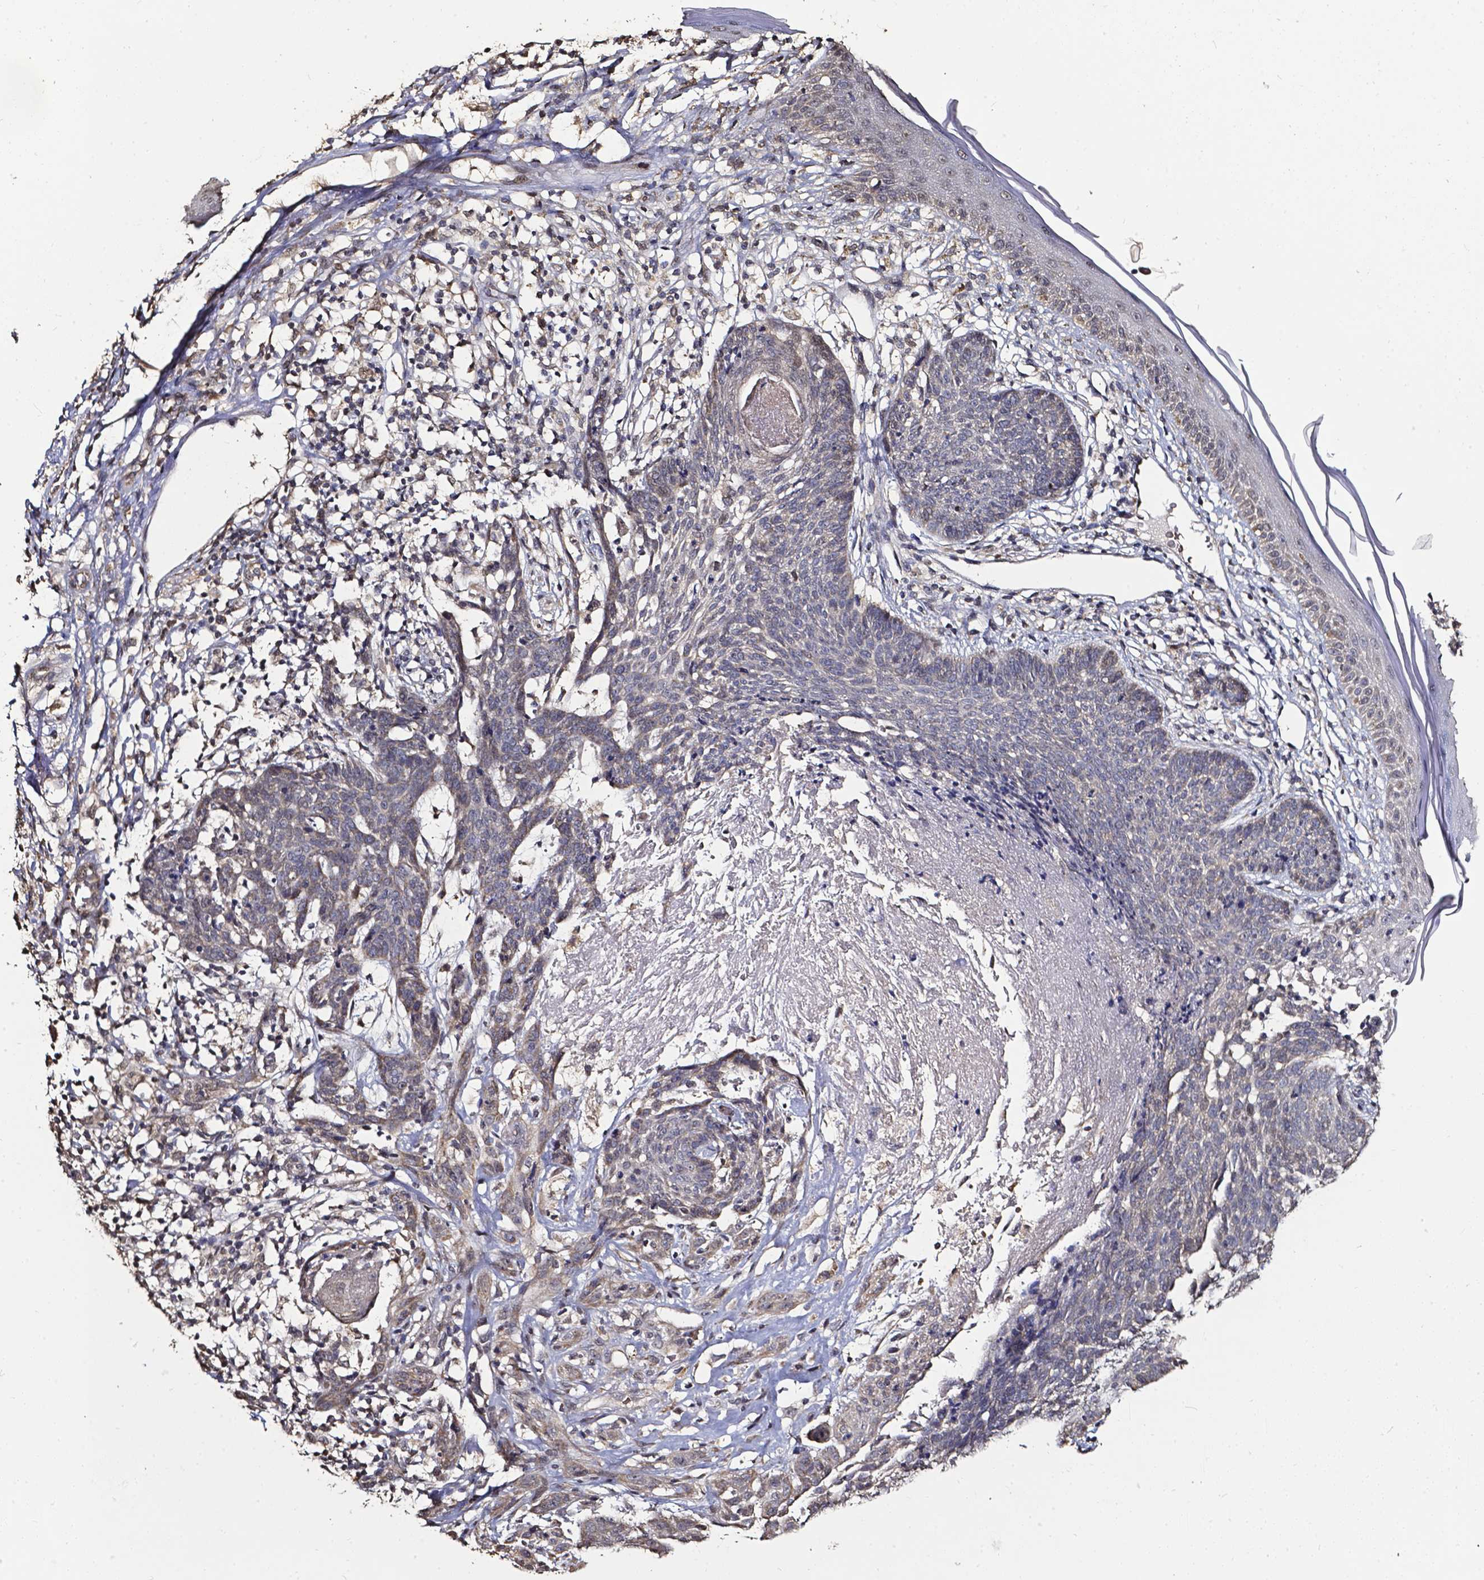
{"staining": {"intensity": "negative", "quantity": "none", "location": "none"}, "tissue": "skin cancer", "cell_type": "Tumor cells", "image_type": "cancer", "snomed": [{"axis": "morphology", "description": "Basal cell carcinoma"}, {"axis": "topography", "description": "Skin"}], "caption": "Basal cell carcinoma (skin) was stained to show a protein in brown. There is no significant staining in tumor cells.", "gene": "GLRA2", "patient": {"sex": "male", "age": 85}}